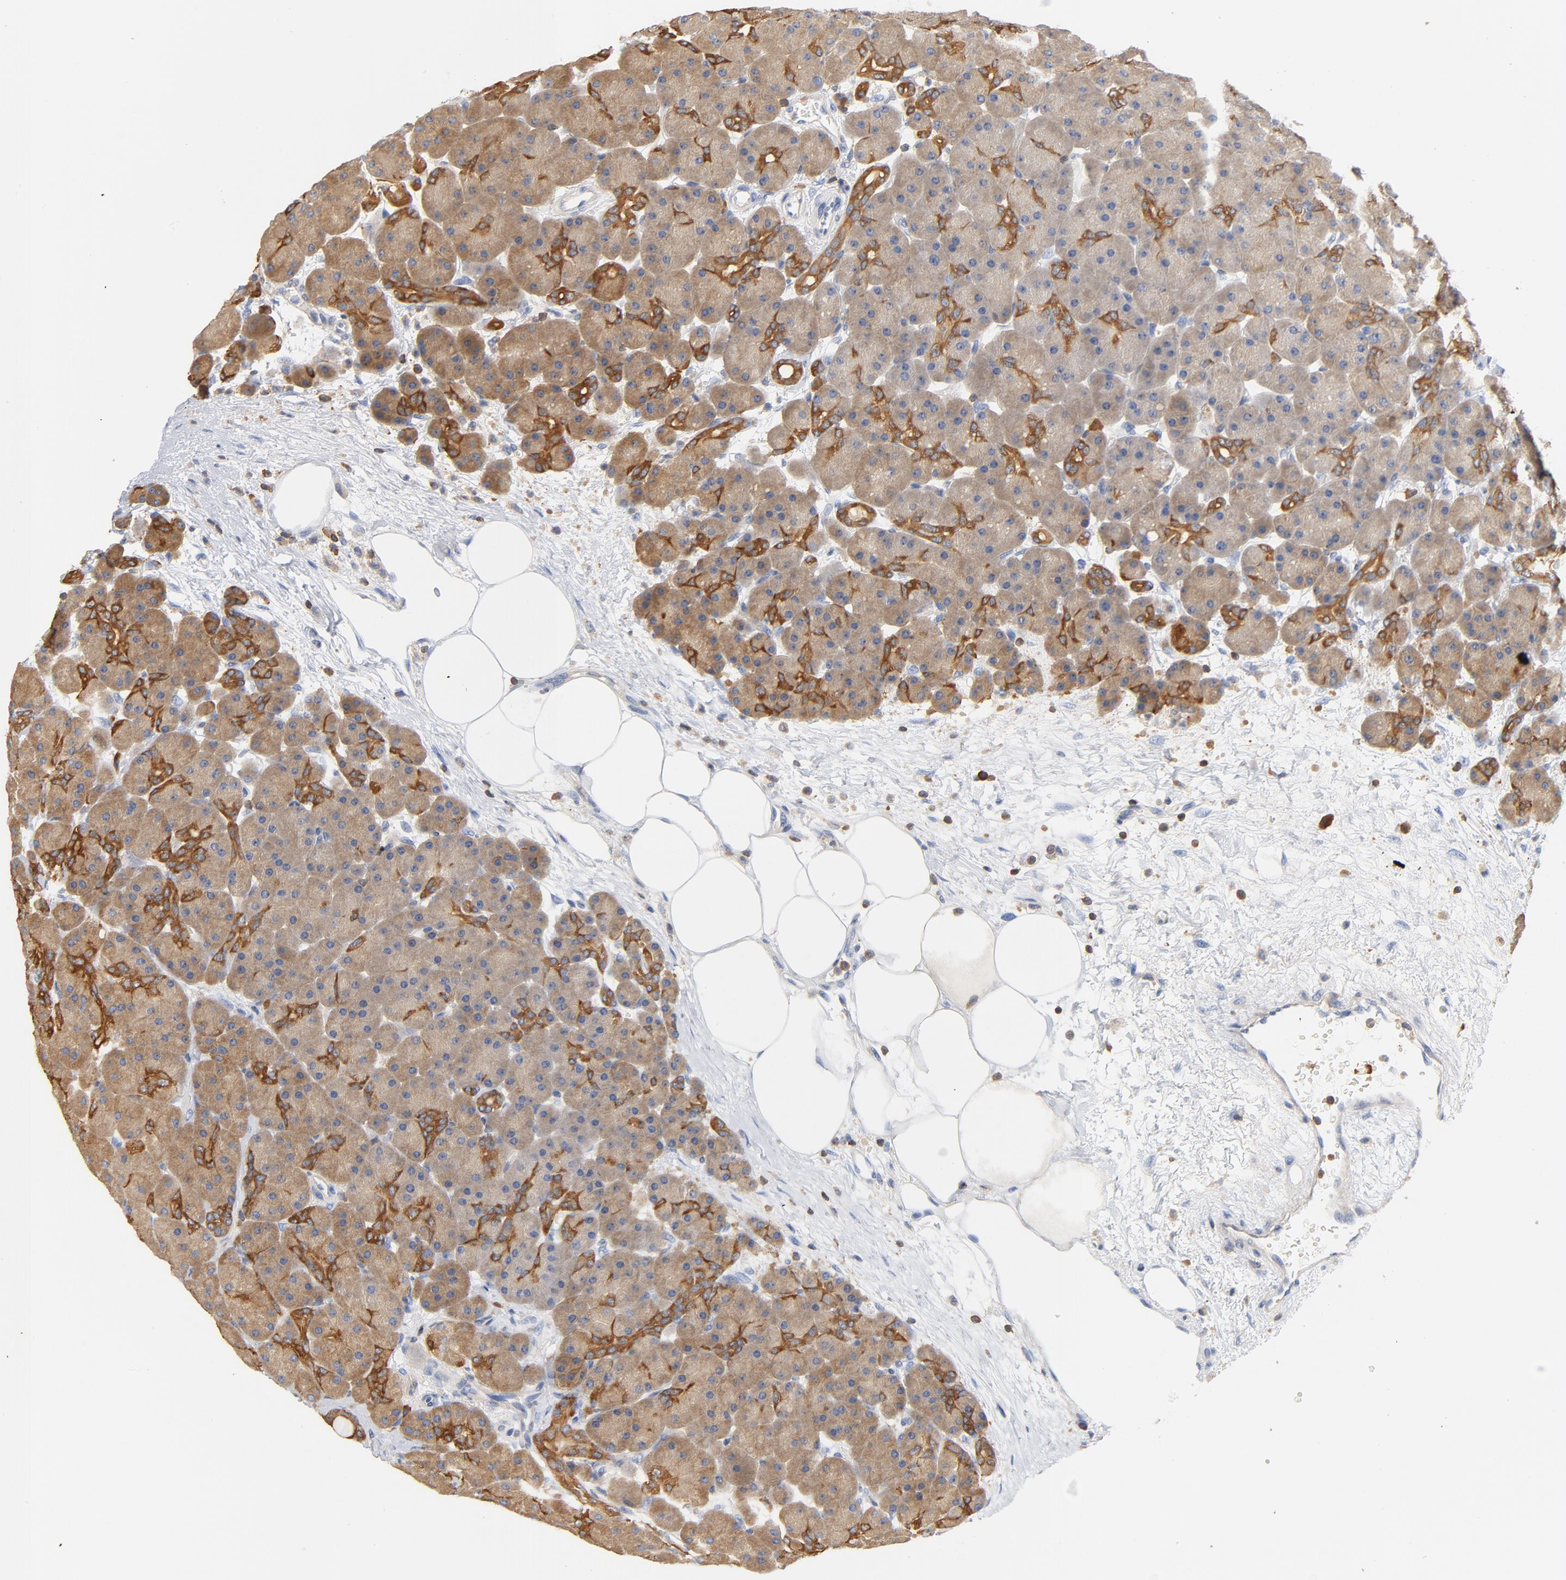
{"staining": {"intensity": "moderate", "quantity": ">75%", "location": "cytoplasmic/membranous"}, "tissue": "pancreas", "cell_type": "Exocrine glandular cells", "image_type": "normal", "snomed": [{"axis": "morphology", "description": "Normal tissue, NOS"}, {"axis": "topography", "description": "Pancreas"}], "caption": "Approximately >75% of exocrine glandular cells in unremarkable pancreas exhibit moderate cytoplasmic/membranous protein expression as visualized by brown immunohistochemical staining.", "gene": "EZR", "patient": {"sex": "male", "age": 66}}